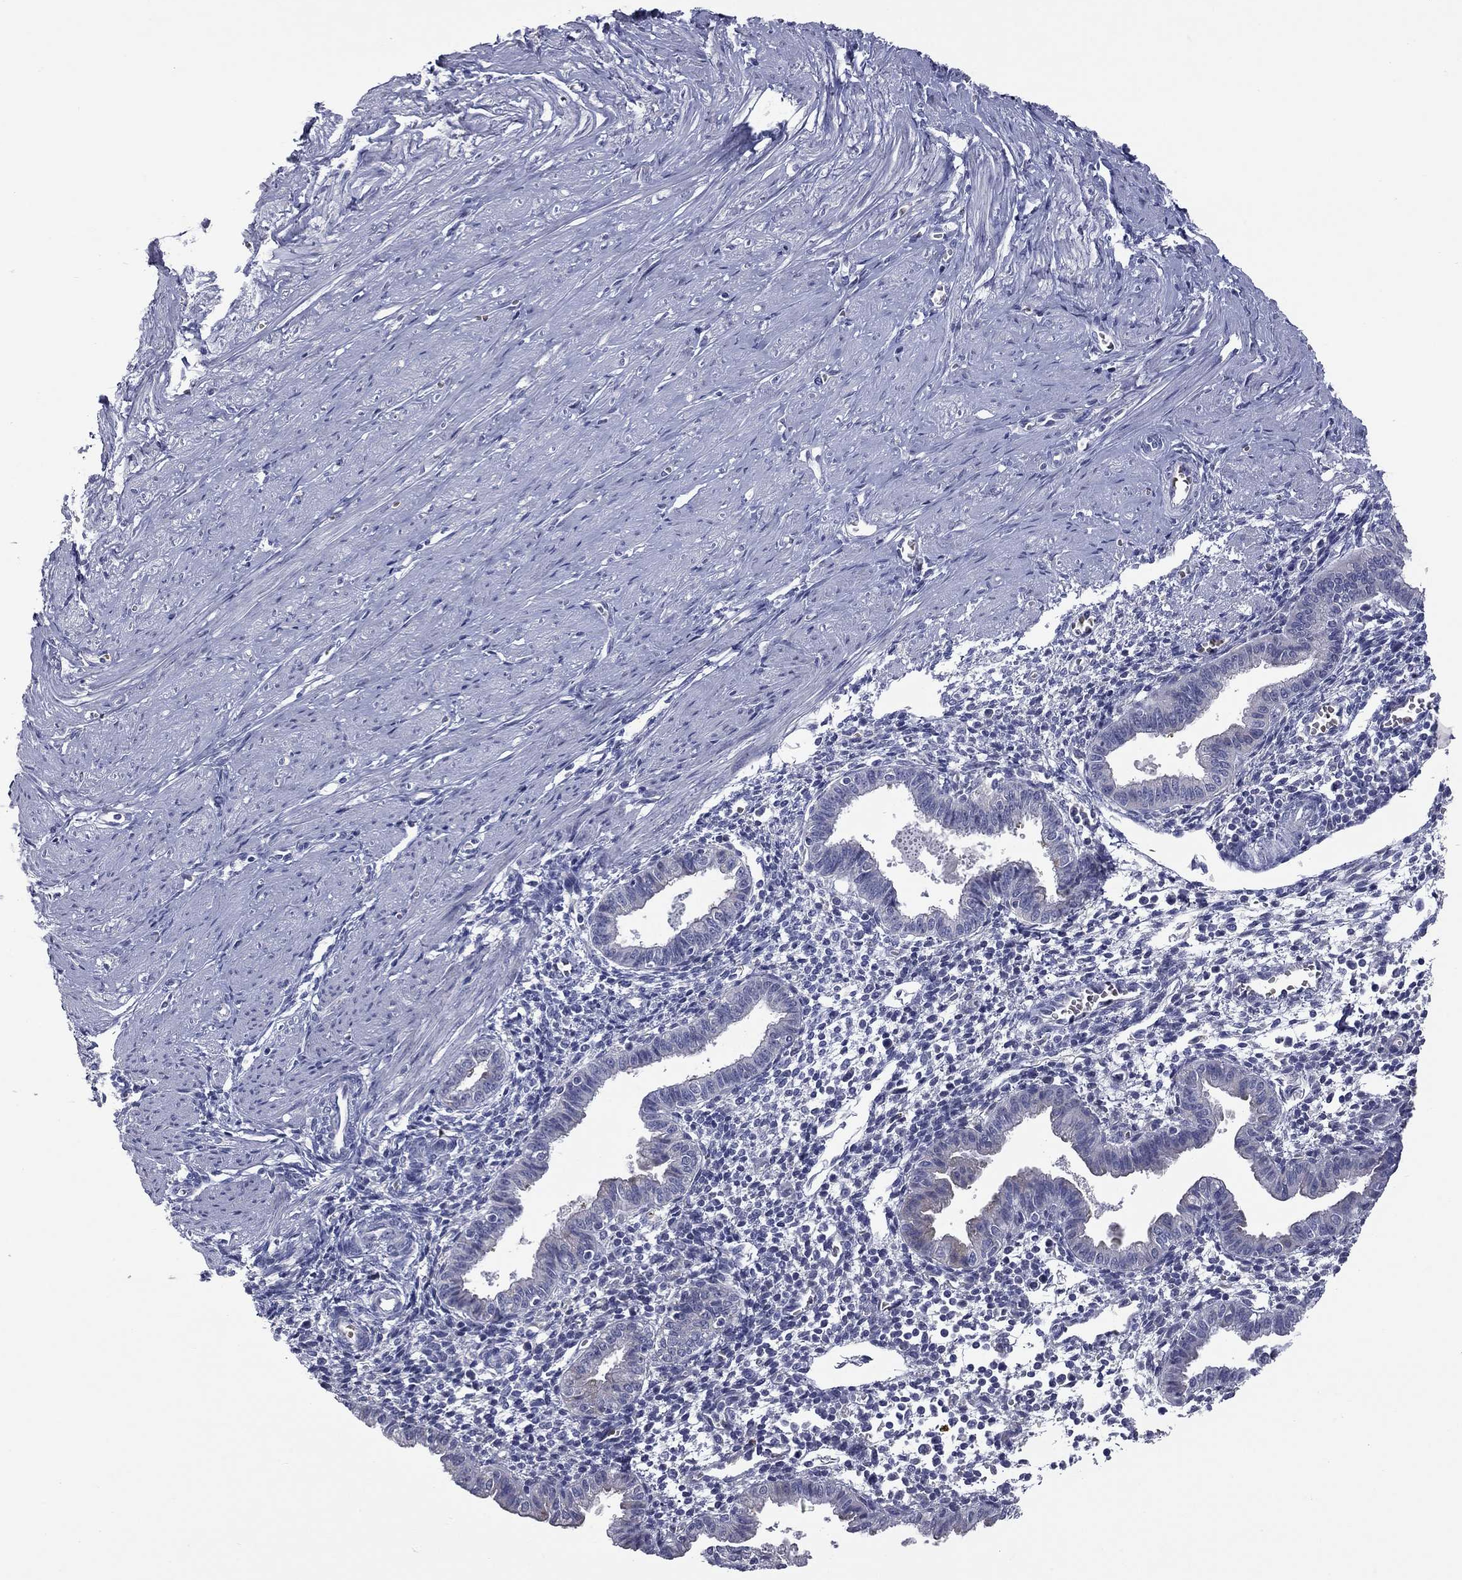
{"staining": {"intensity": "negative", "quantity": "none", "location": "none"}, "tissue": "endometrium", "cell_type": "Cells in endometrial stroma", "image_type": "normal", "snomed": [{"axis": "morphology", "description": "Normal tissue, NOS"}, {"axis": "topography", "description": "Endometrium"}], "caption": "Cells in endometrial stroma show no significant expression in benign endometrium. Nuclei are stained in blue.", "gene": "UNC119B", "patient": {"sex": "female", "age": 37}}